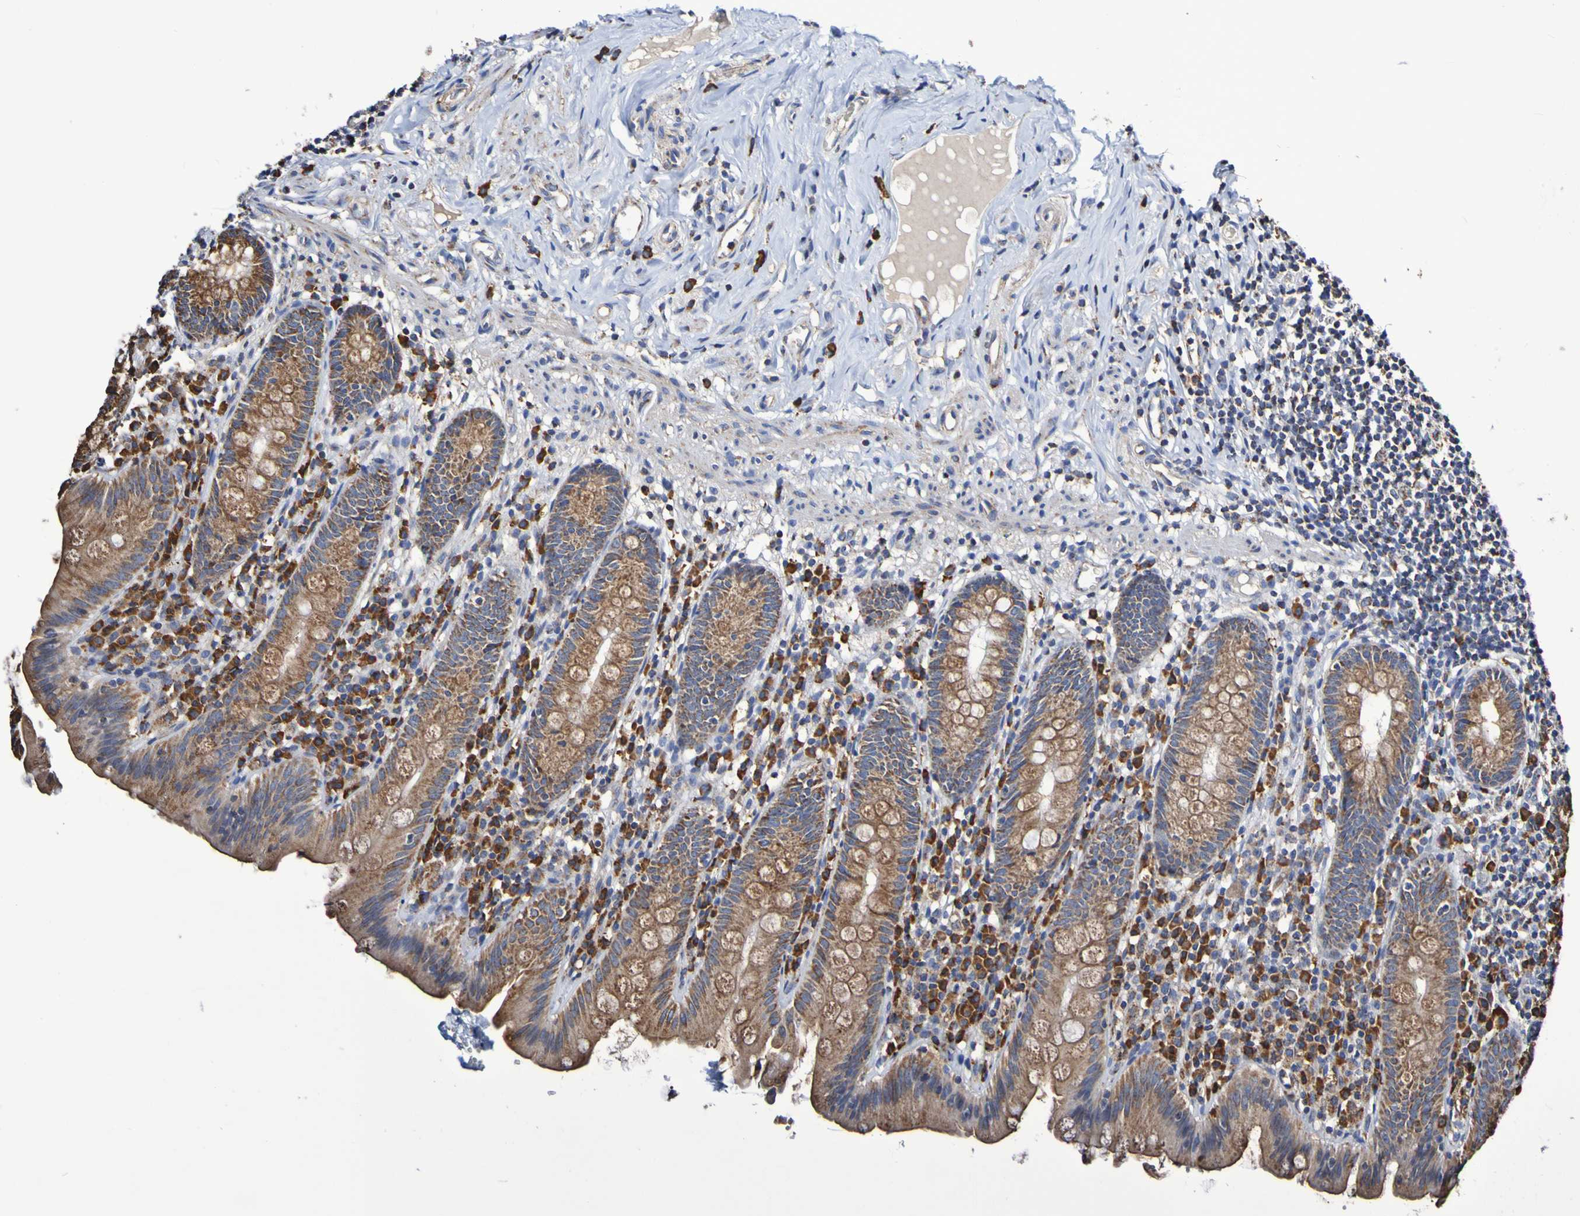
{"staining": {"intensity": "strong", "quantity": ">75%", "location": "cytoplasmic/membranous"}, "tissue": "appendix", "cell_type": "Glandular cells", "image_type": "normal", "snomed": [{"axis": "morphology", "description": "Normal tissue, NOS"}, {"axis": "topography", "description": "Appendix"}], "caption": "Immunohistochemistry (DAB (3,3'-diaminobenzidine)) staining of normal appendix displays strong cytoplasmic/membranous protein expression in about >75% of glandular cells. The staining was performed using DAB (3,3'-diaminobenzidine) to visualize the protein expression in brown, while the nuclei were stained in blue with hematoxylin (Magnification: 20x).", "gene": "IL18R1", "patient": {"sex": "male", "age": 52}}